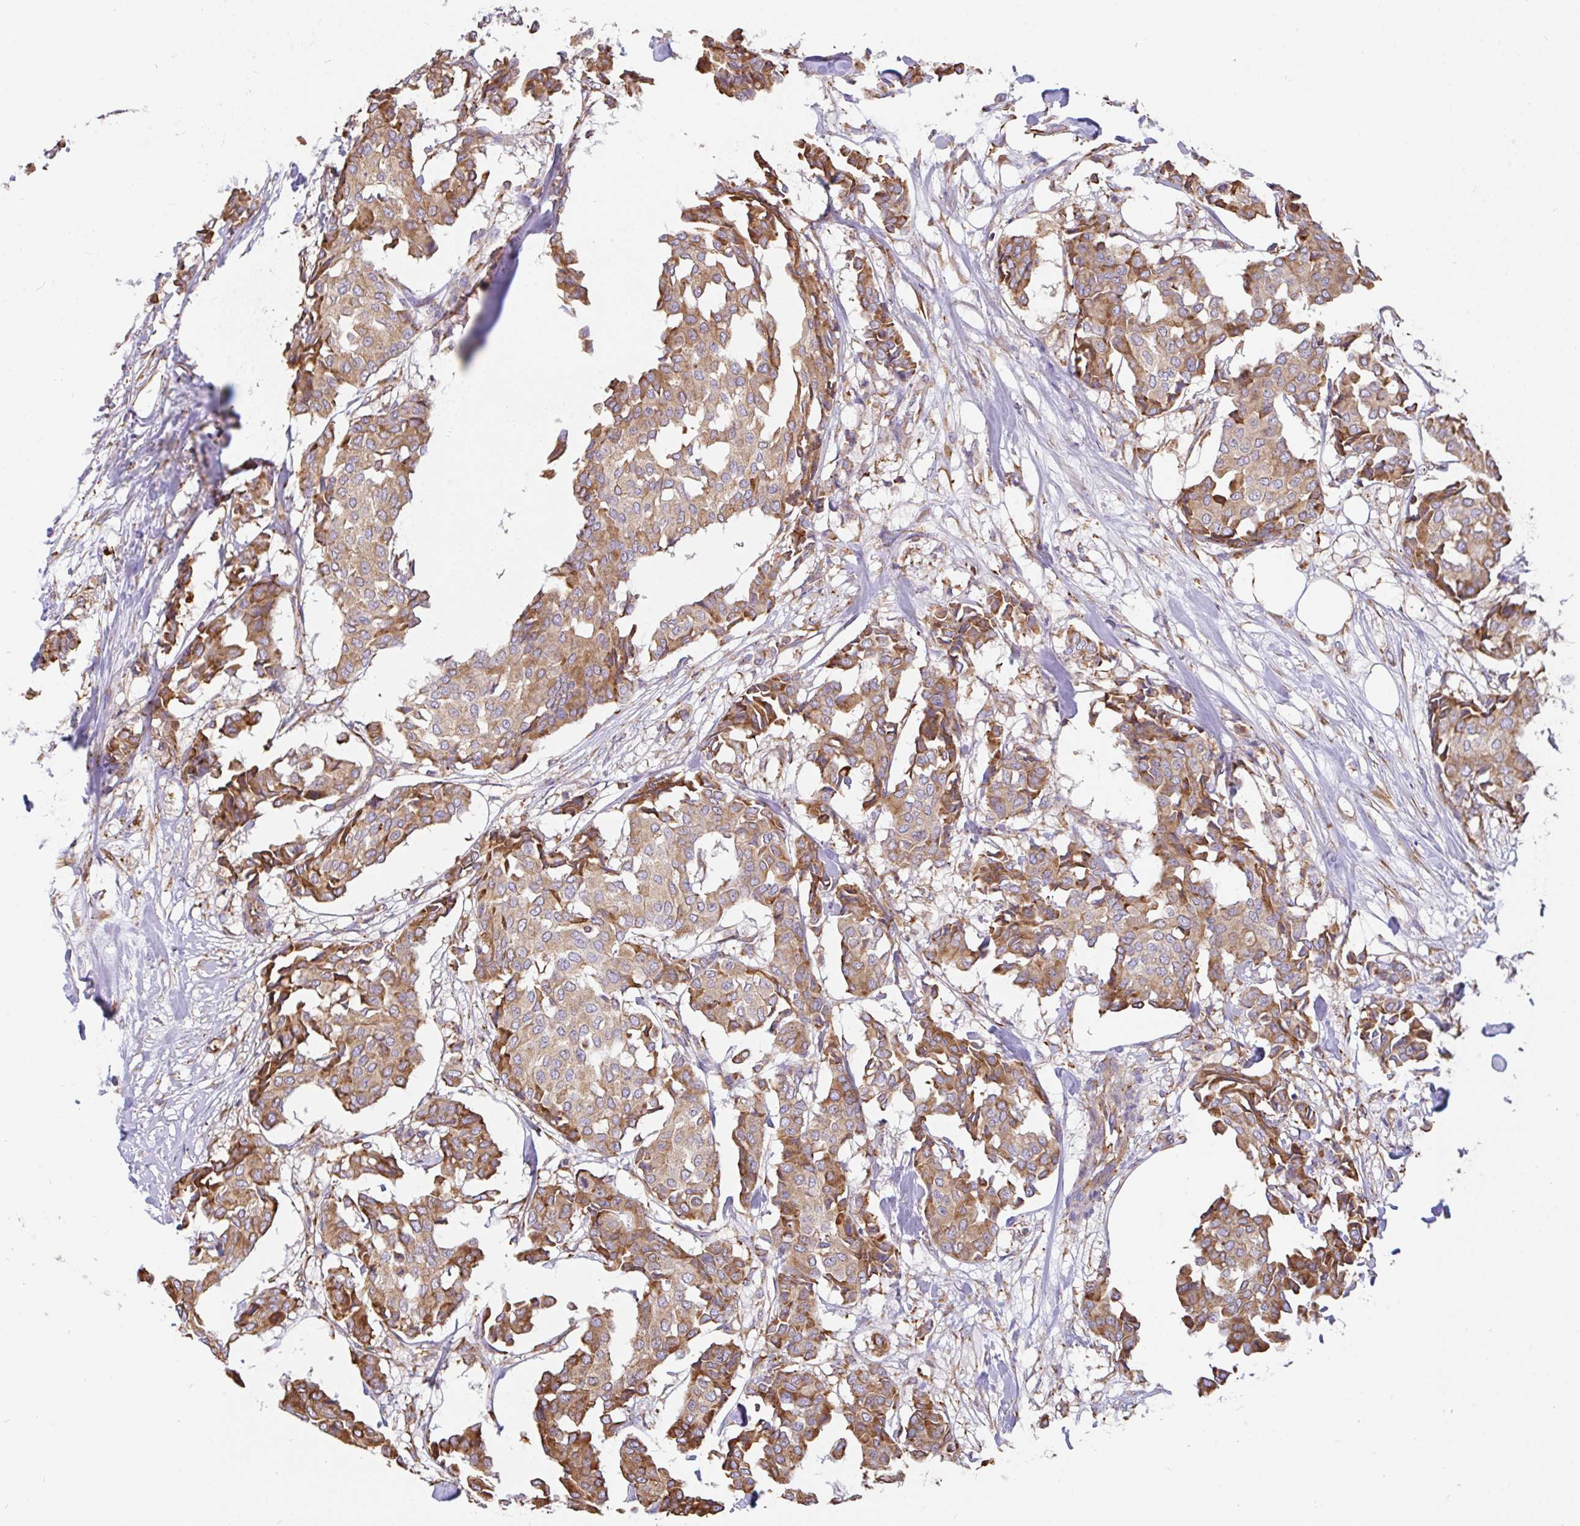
{"staining": {"intensity": "moderate", "quantity": ">75%", "location": "cytoplasmic/membranous"}, "tissue": "breast cancer", "cell_type": "Tumor cells", "image_type": "cancer", "snomed": [{"axis": "morphology", "description": "Duct carcinoma"}, {"axis": "topography", "description": "Breast"}], "caption": "The image exhibits immunohistochemical staining of invasive ductal carcinoma (breast). There is moderate cytoplasmic/membranous expression is identified in about >75% of tumor cells.", "gene": "EML5", "patient": {"sex": "female", "age": 75}}